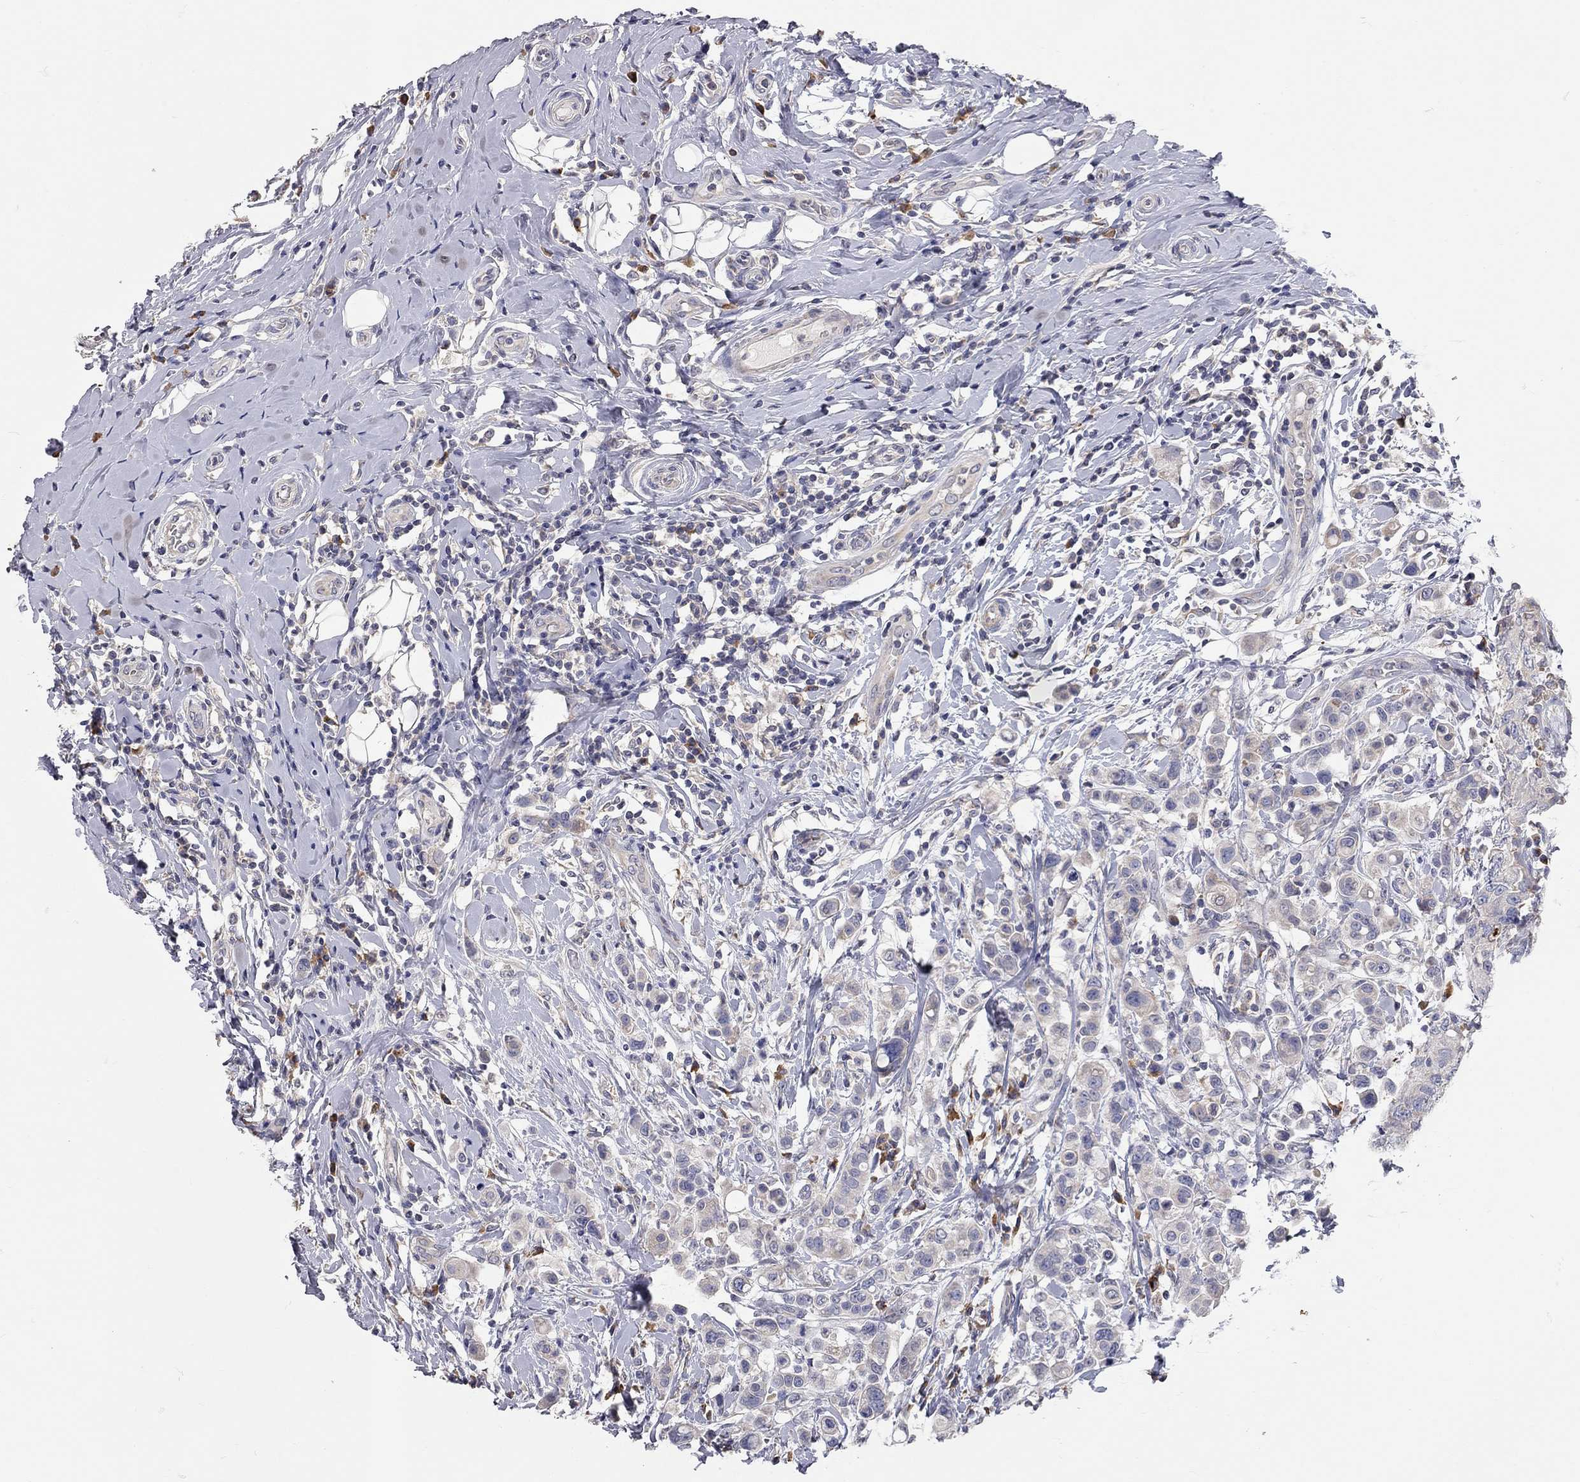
{"staining": {"intensity": "negative", "quantity": "none", "location": "none"}, "tissue": "breast cancer", "cell_type": "Tumor cells", "image_type": "cancer", "snomed": [{"axis": "morphology", "description": "Duct carcinoma"}, {"axis": "topography", "description": "Breast"}], "caption": "An image of breast cancer stained for a protein demonstrates no brown staining in tumor cells. Brightfield microscopy of immunohistochemistry (IHC) stained with DAB (brown) and hematoxylin (blue), captured at high magnification.", "gene": "XAGE2", "patient": {"sex": "female", "age": 27}}